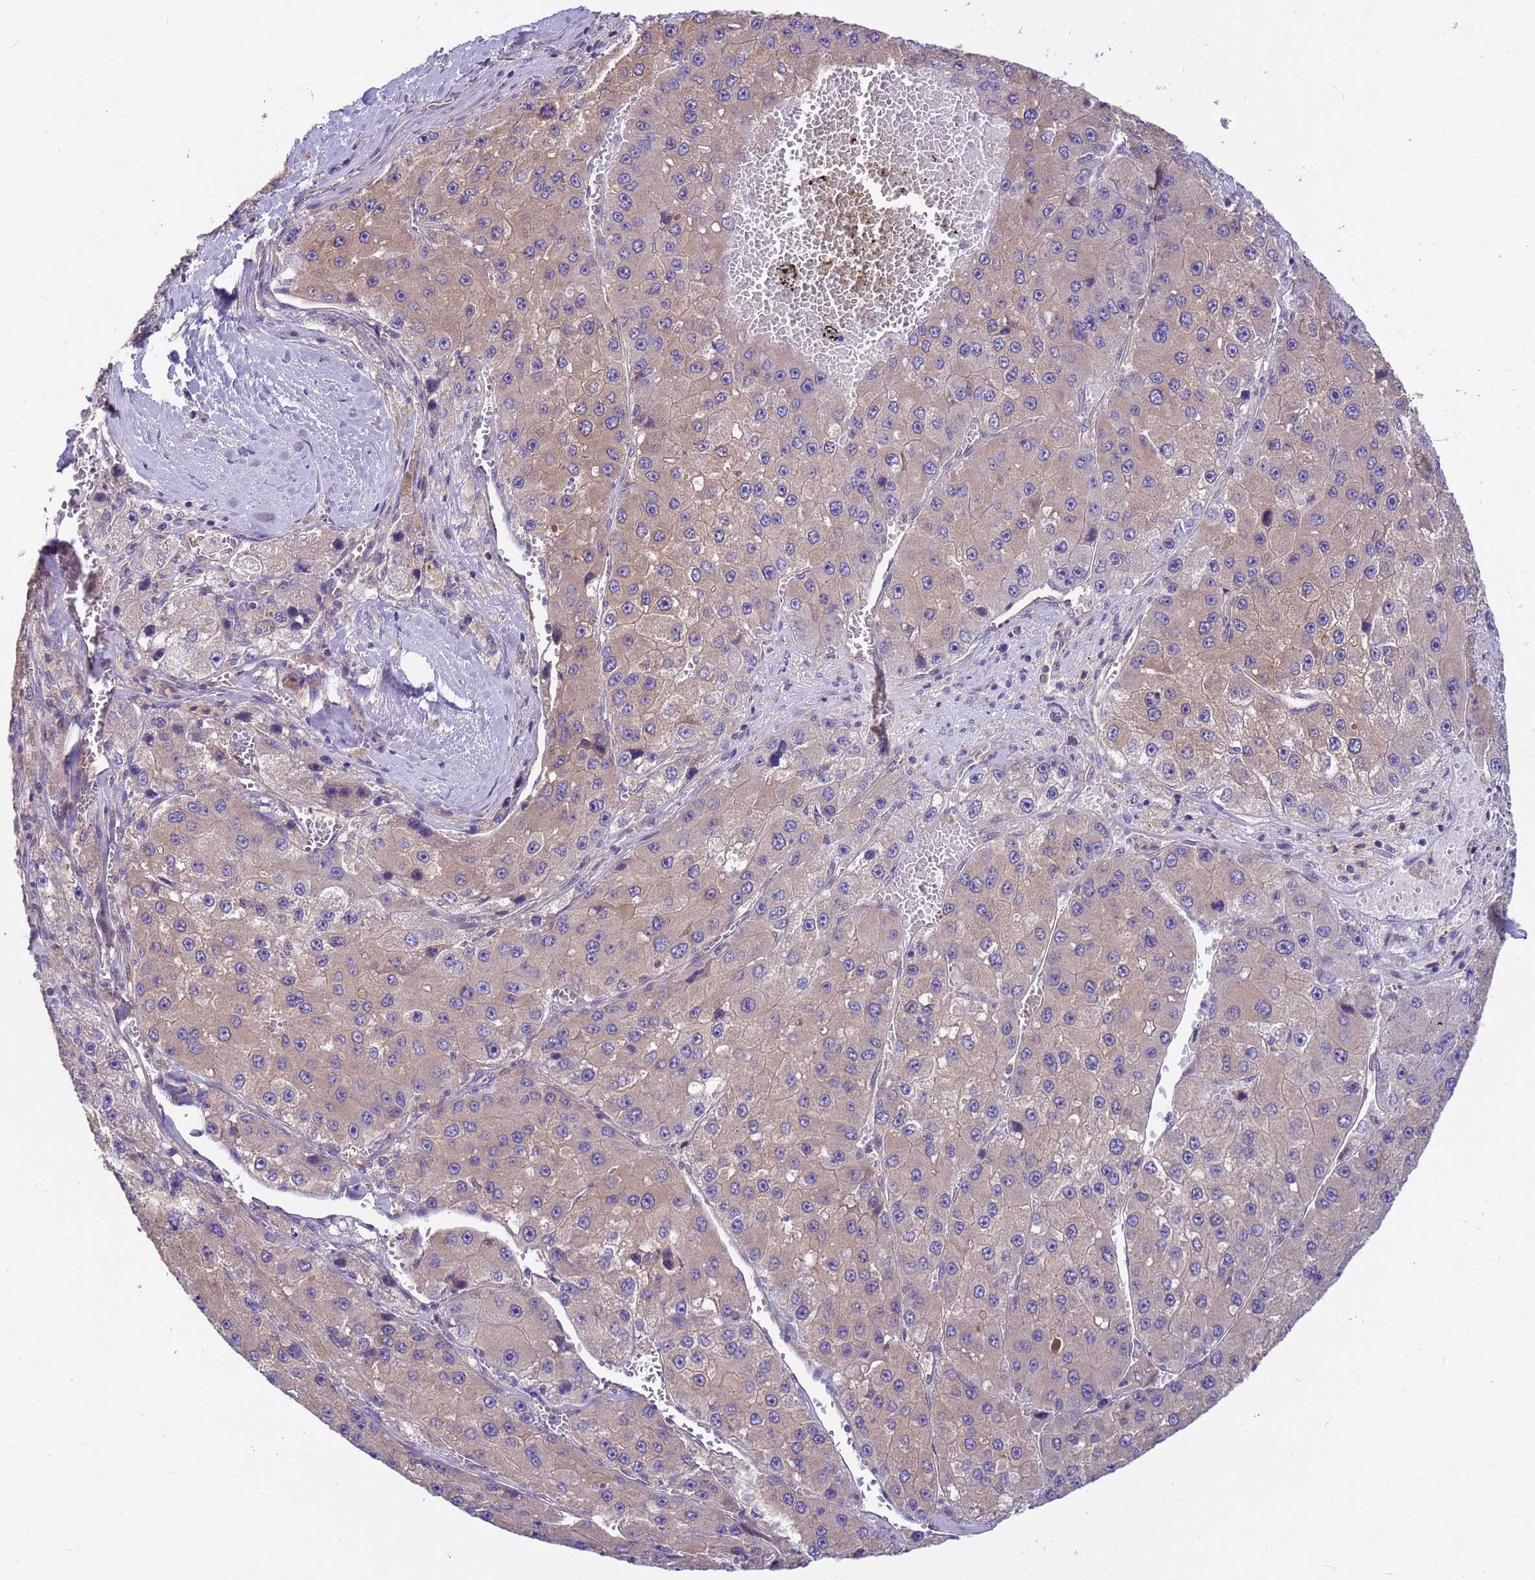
{"staining": {"intensity": "weak", "quantity": "25%-75%", "location": "cytoplasmic/membranous"}, "tissue": "liver cancer", "cell_type": "Tumor cells", "image_type": "cancer", "snomed": [{"axis": "morphology", "description": "Carcinoma, Hepatocellular, NOS"}, {"axis": "topography", "description": "Liver"}], "caption": "A brown stain shows weak cytoplasmic/membranous staining of a protein in human liver cancer (hepatocellular carcinoma) tumor cells.", "gene": "PPP2CB", "patient": {"sex": "female", "age": 73}}